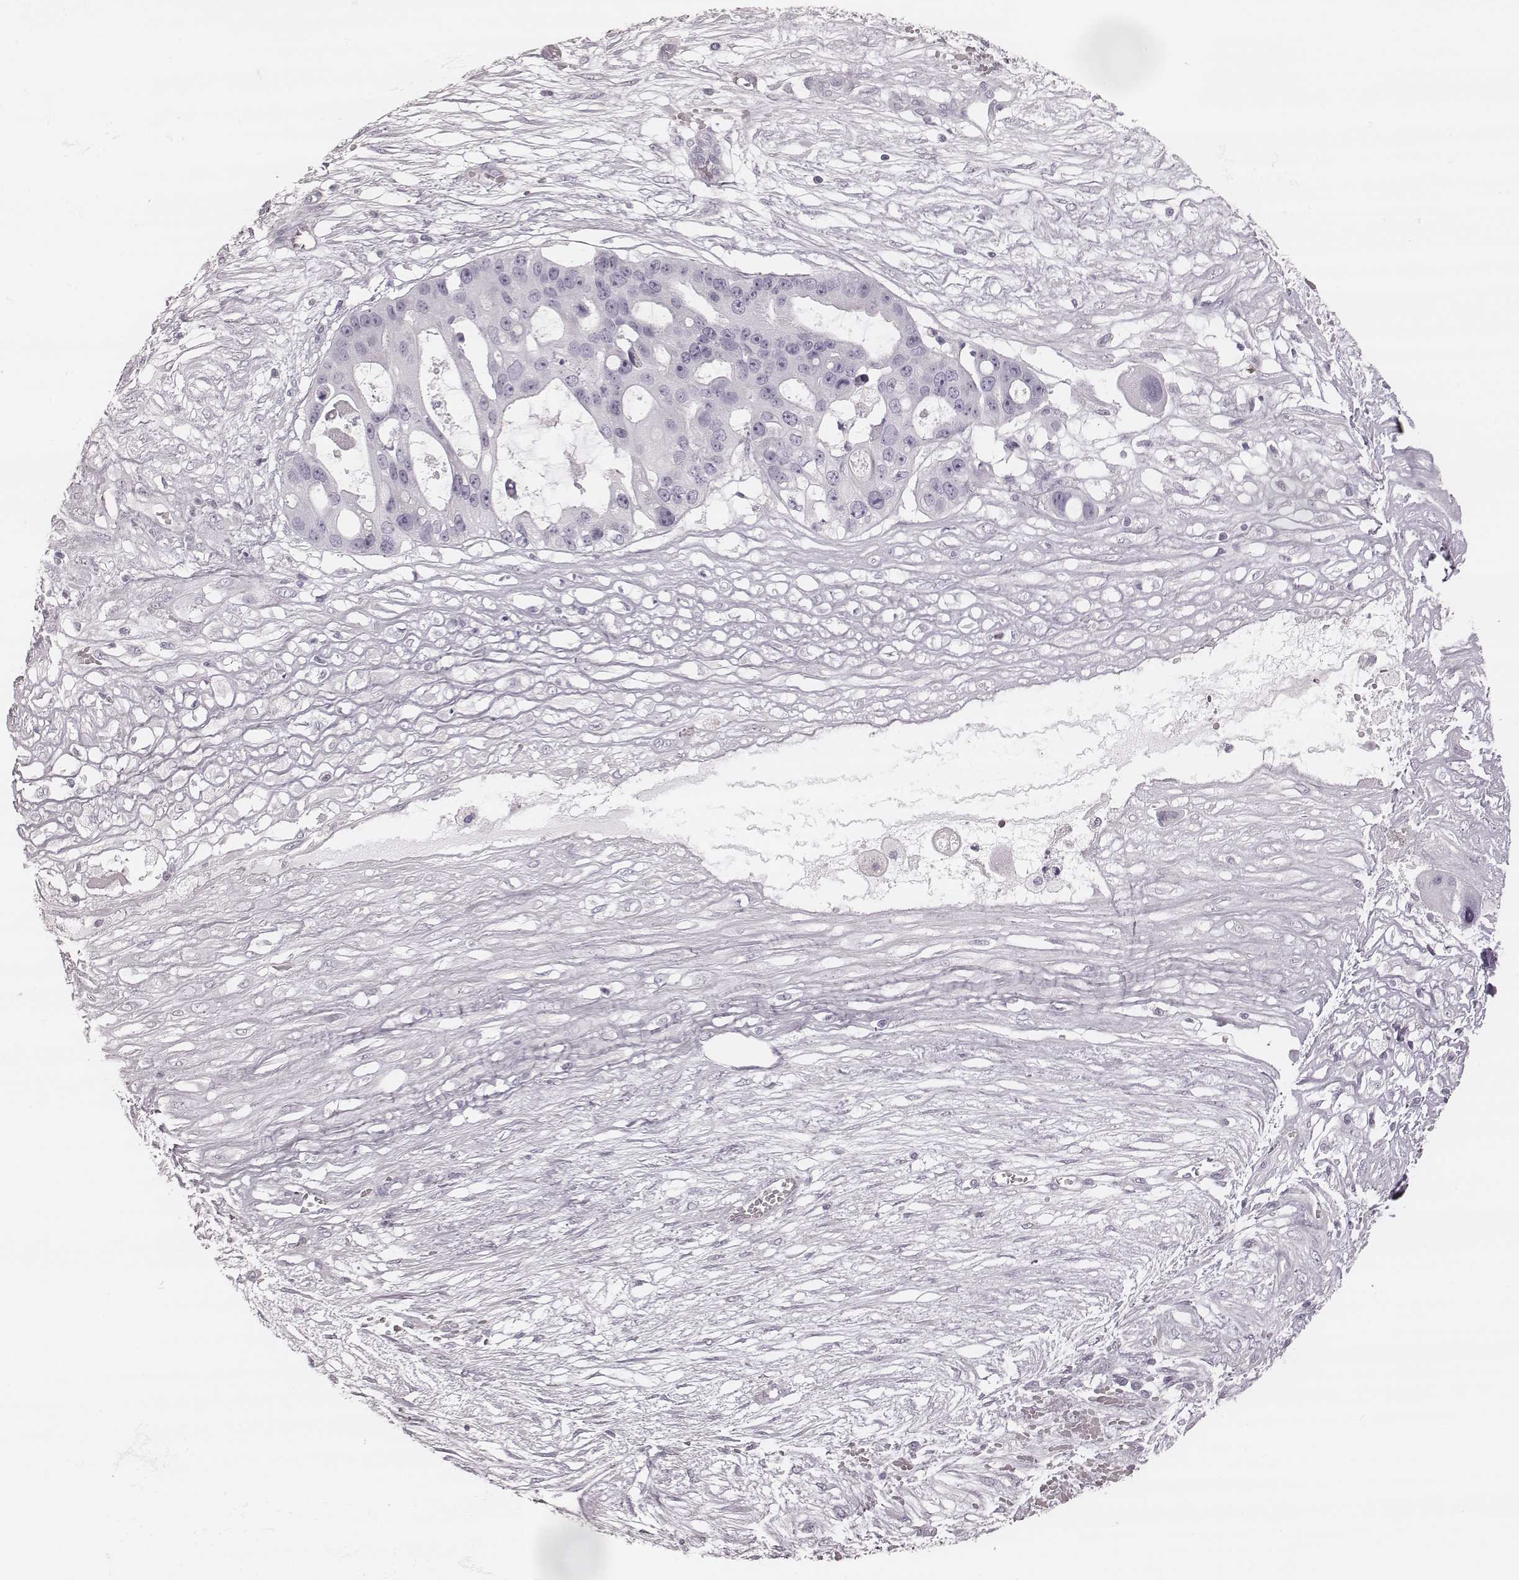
{"staining": {"intensity": "negative", "quantity": "none", "location": "none"}, "tissue": "ovarian cancer", "cell_type": "Tumor cells", "image_type": "cancer", "snomed": [{"axis": "morphology", "description": "Cystadenocarcinoma, serous, NOS"}, {"axis": "topography", "description": "Ovary"}], "caption": "A high-resolution image shows immunohistochemistry staining of serous cystadenocarcinoma (ovarian), which reveals no significant expression in tumor cells.", "gene": "MSX1", "patient": {"sex": "female", "age": 56}}